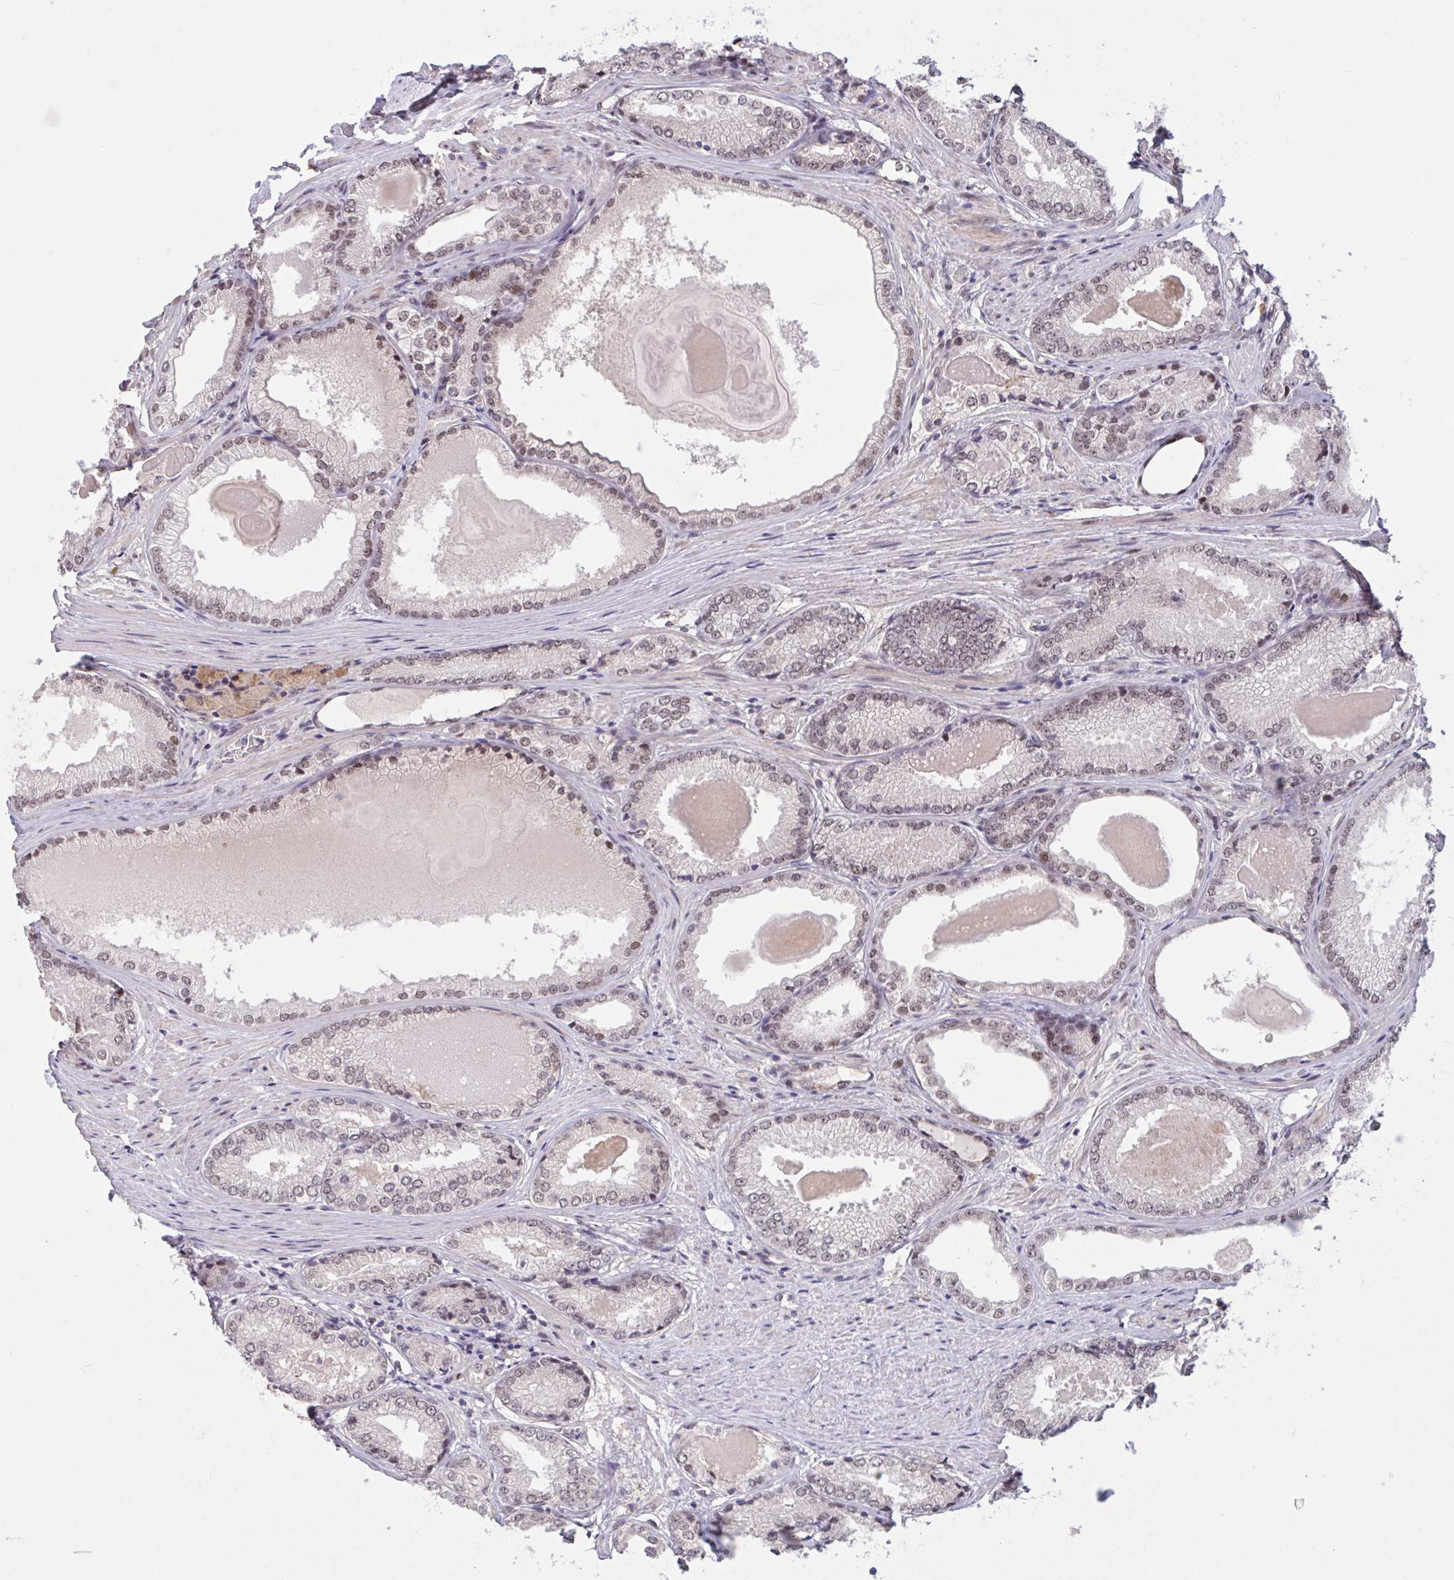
{"staining": {"intensity": "weak", "quantity": ">75%", "location": "nuclear"}, "tissue": "prostate cancer", "cell_type": "Tumor cells", "image_type": "cancer", "snomed": [{"axis": "morphology", "description": "Adenocarcinoma, NOS"}, {"axis": "morphology", "description": "Adenocarcinoma, Low grade"}, {"axis": "topography", "description": "Prostate"}], "caption": "Immunohistochemical staining of adenocarcinoma (prostate) displays low levels of weak nuclear protein staining in approximately >75% of tumor cells. The protein of interest is shown in brown color, while the nuclei are stained blue.", "gene": "ZNF414", "patient": {"sex": "male", "age": 68}}